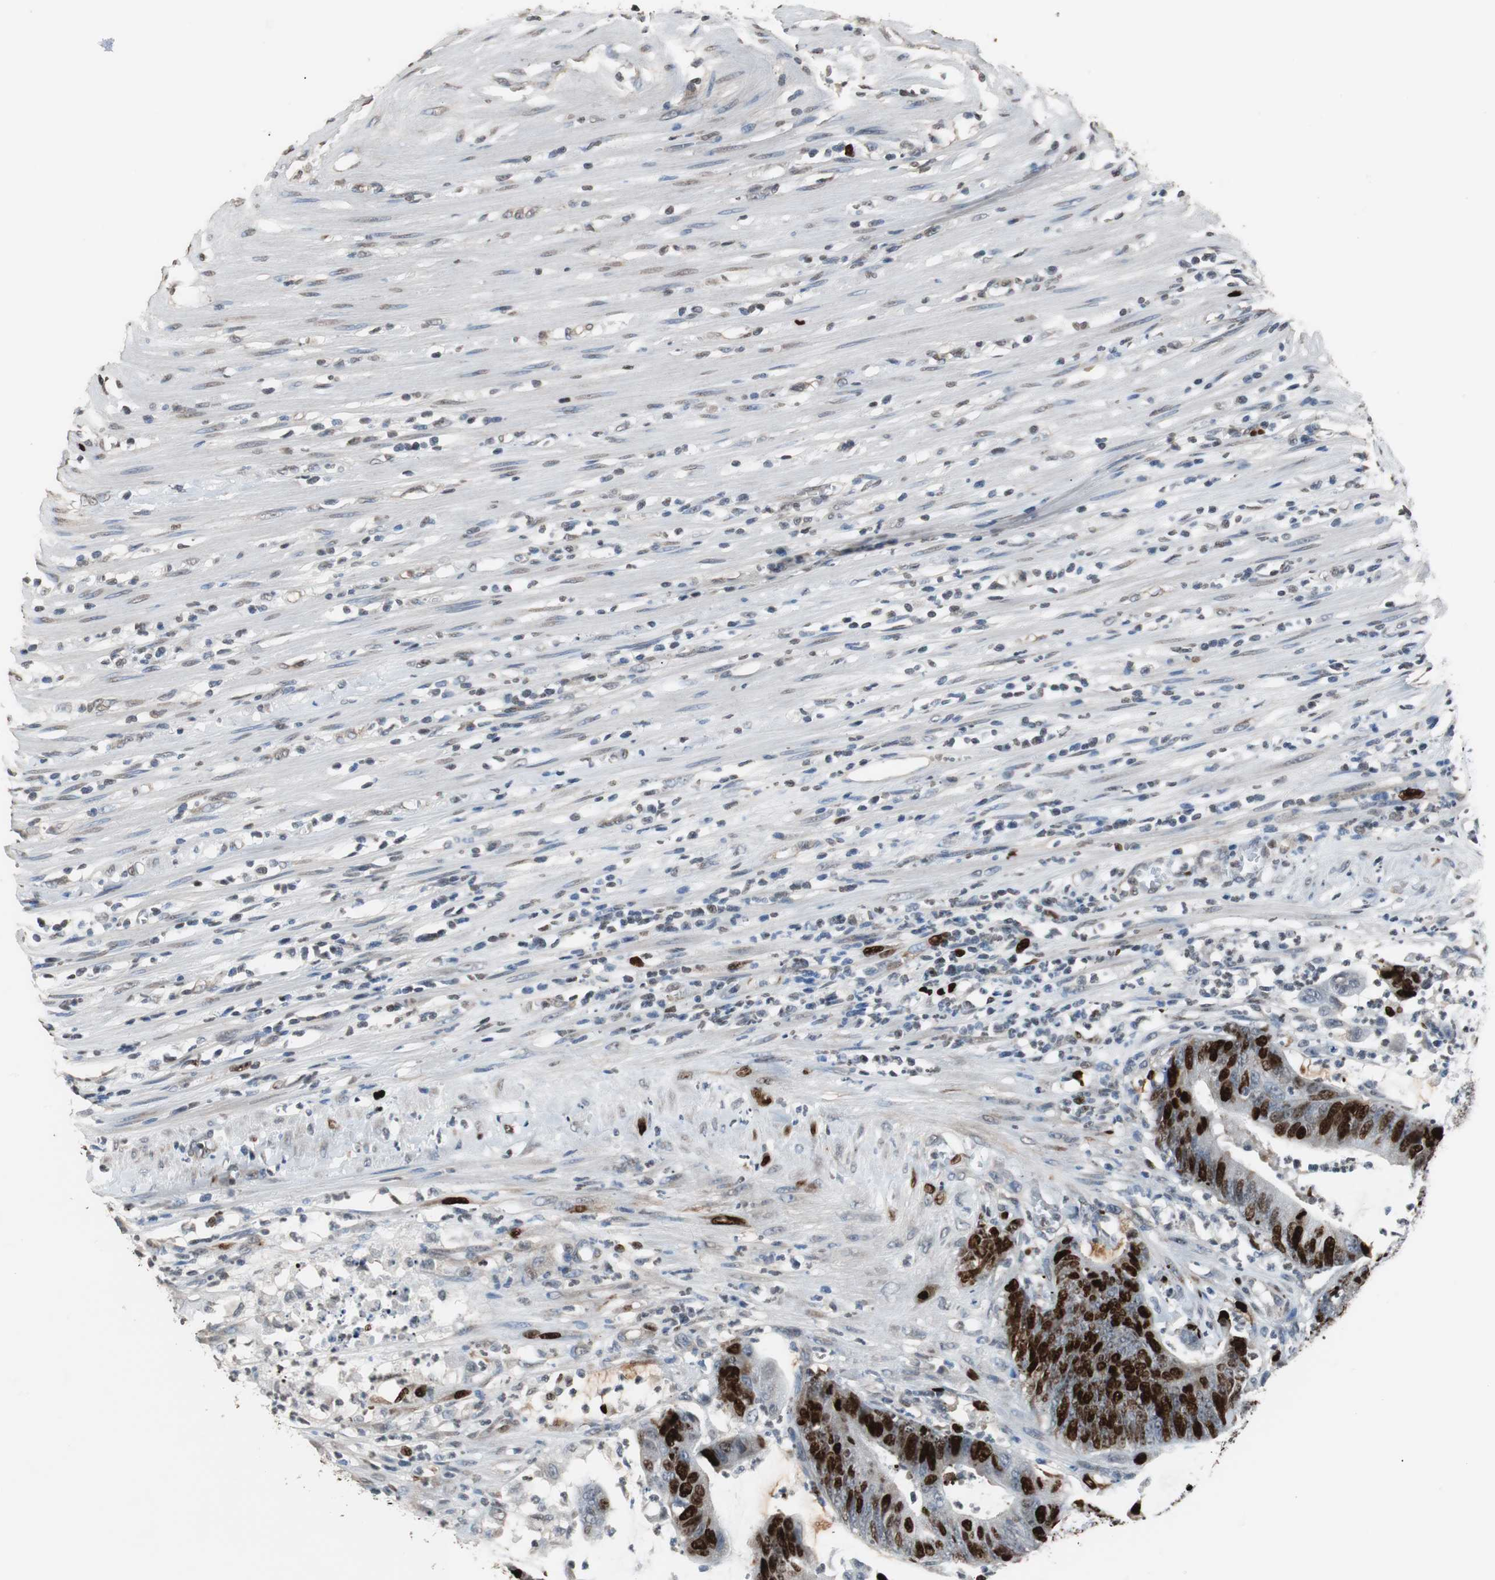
{"staining": {"intensity": "strong", "quantity": ">75%", "location": "nuclear"}, "tissue": "colorectal cancer", "cell_type": "Tumor cells", "image_type": "cancer", "snomed": [{"axis": "morphology", "description": "Adenocarcinoma, NOS"}, {"axis": "topography", "description": "Rectum"}], "caption": "A high-resolution micrograph shows immunohistochemistry staining of colorectal cancer, which reveals strong nuclear positivity in about >75% of tumor cells.", "gene": "TOP2A", "patient": {"sex": "female", "age": 66}}